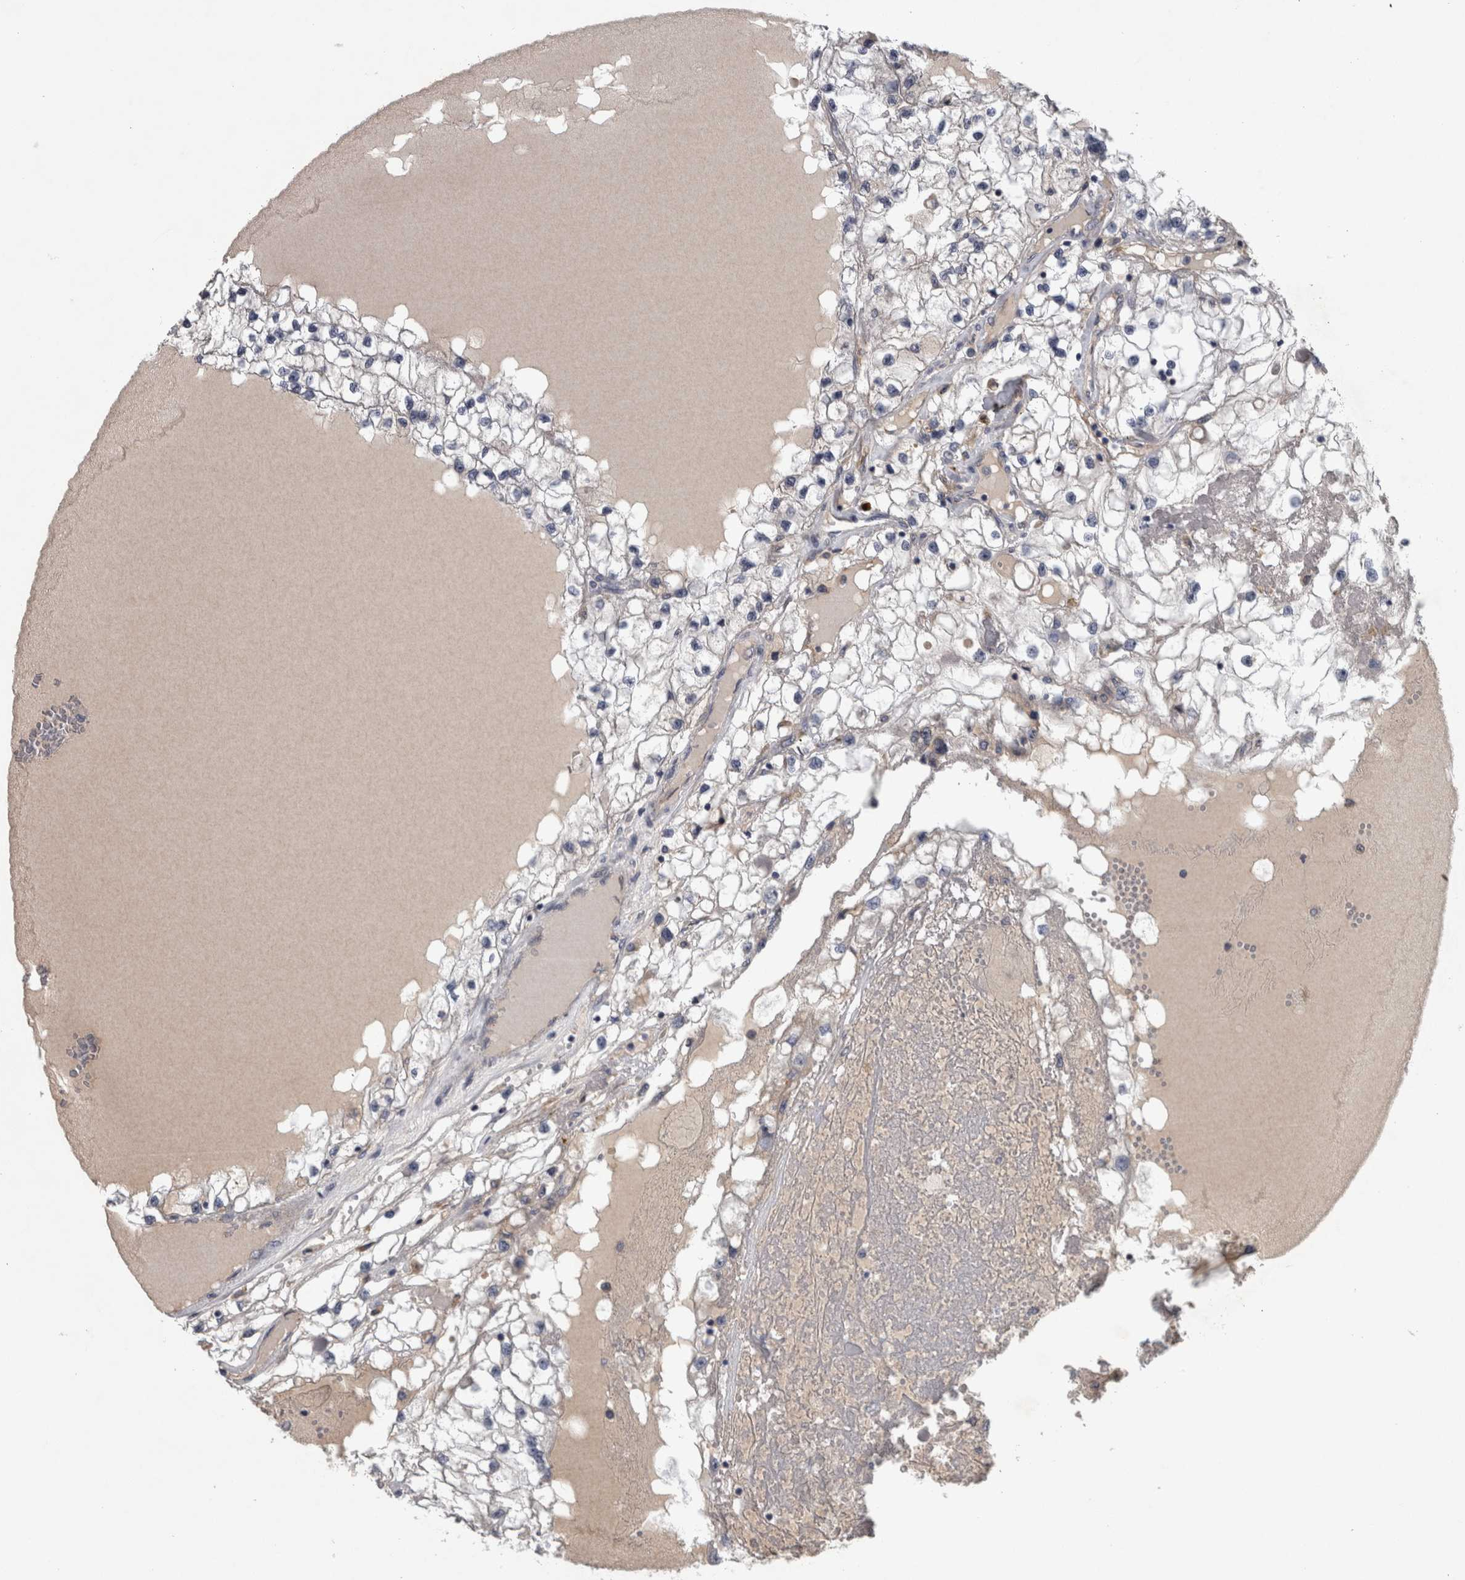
{"staining": {"intensity": "negative", "quantity": "none", "location": "none"}, "tissue": "renal cancer", "cell_type": "Tumor cells", "image_type": "cancer", "snomed": [{"axis": "morphology", "description": "Adenocarcinoma, NOS"}, {"axis": "topography", "description": "Kidney"}], "caption": "Micrograph shows no protein staining in tumor cells of renal adenocarcinoma tissue.", "gene": "DBT", "patient": {"sex": "male", "age": 68}}